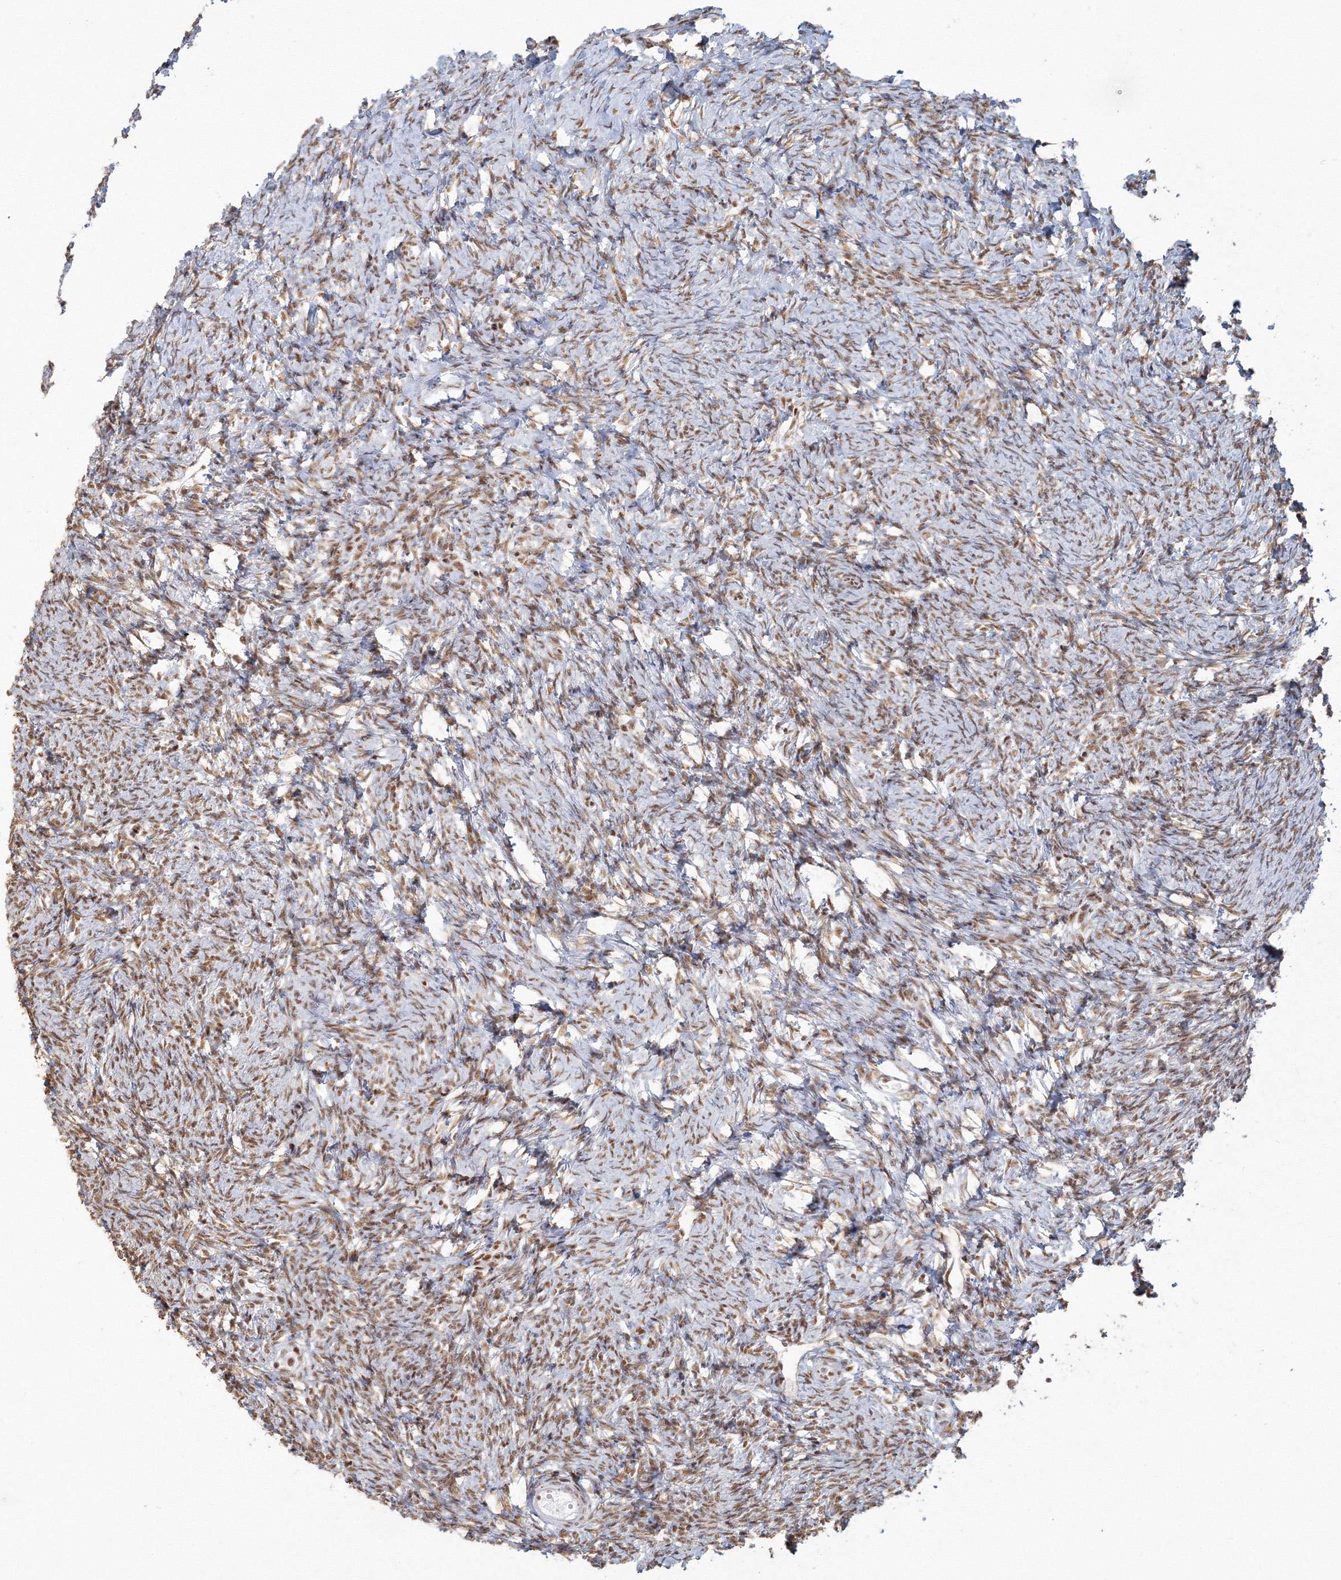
{"staining": {"intensity": "moderate", "quantity": ">75%", "location": "nuclear"}, "tissue": "ovary", "cell_type": "Follicle cells", "image_type": "normal", "snomed": [{"axis": "morphology", "description": "Normal tissue, NOS"}, {"axis": "morphology", "description": "Cyst, NOS"}, {"axis": "topography", "description": "Ovary"}], "caption": "A brown stain labels moderate nuclear expression of a protein in follicle cells of benign human ovary.", "gene": "PPP4R2", "patient": {"sex": "female", "age": 33}}